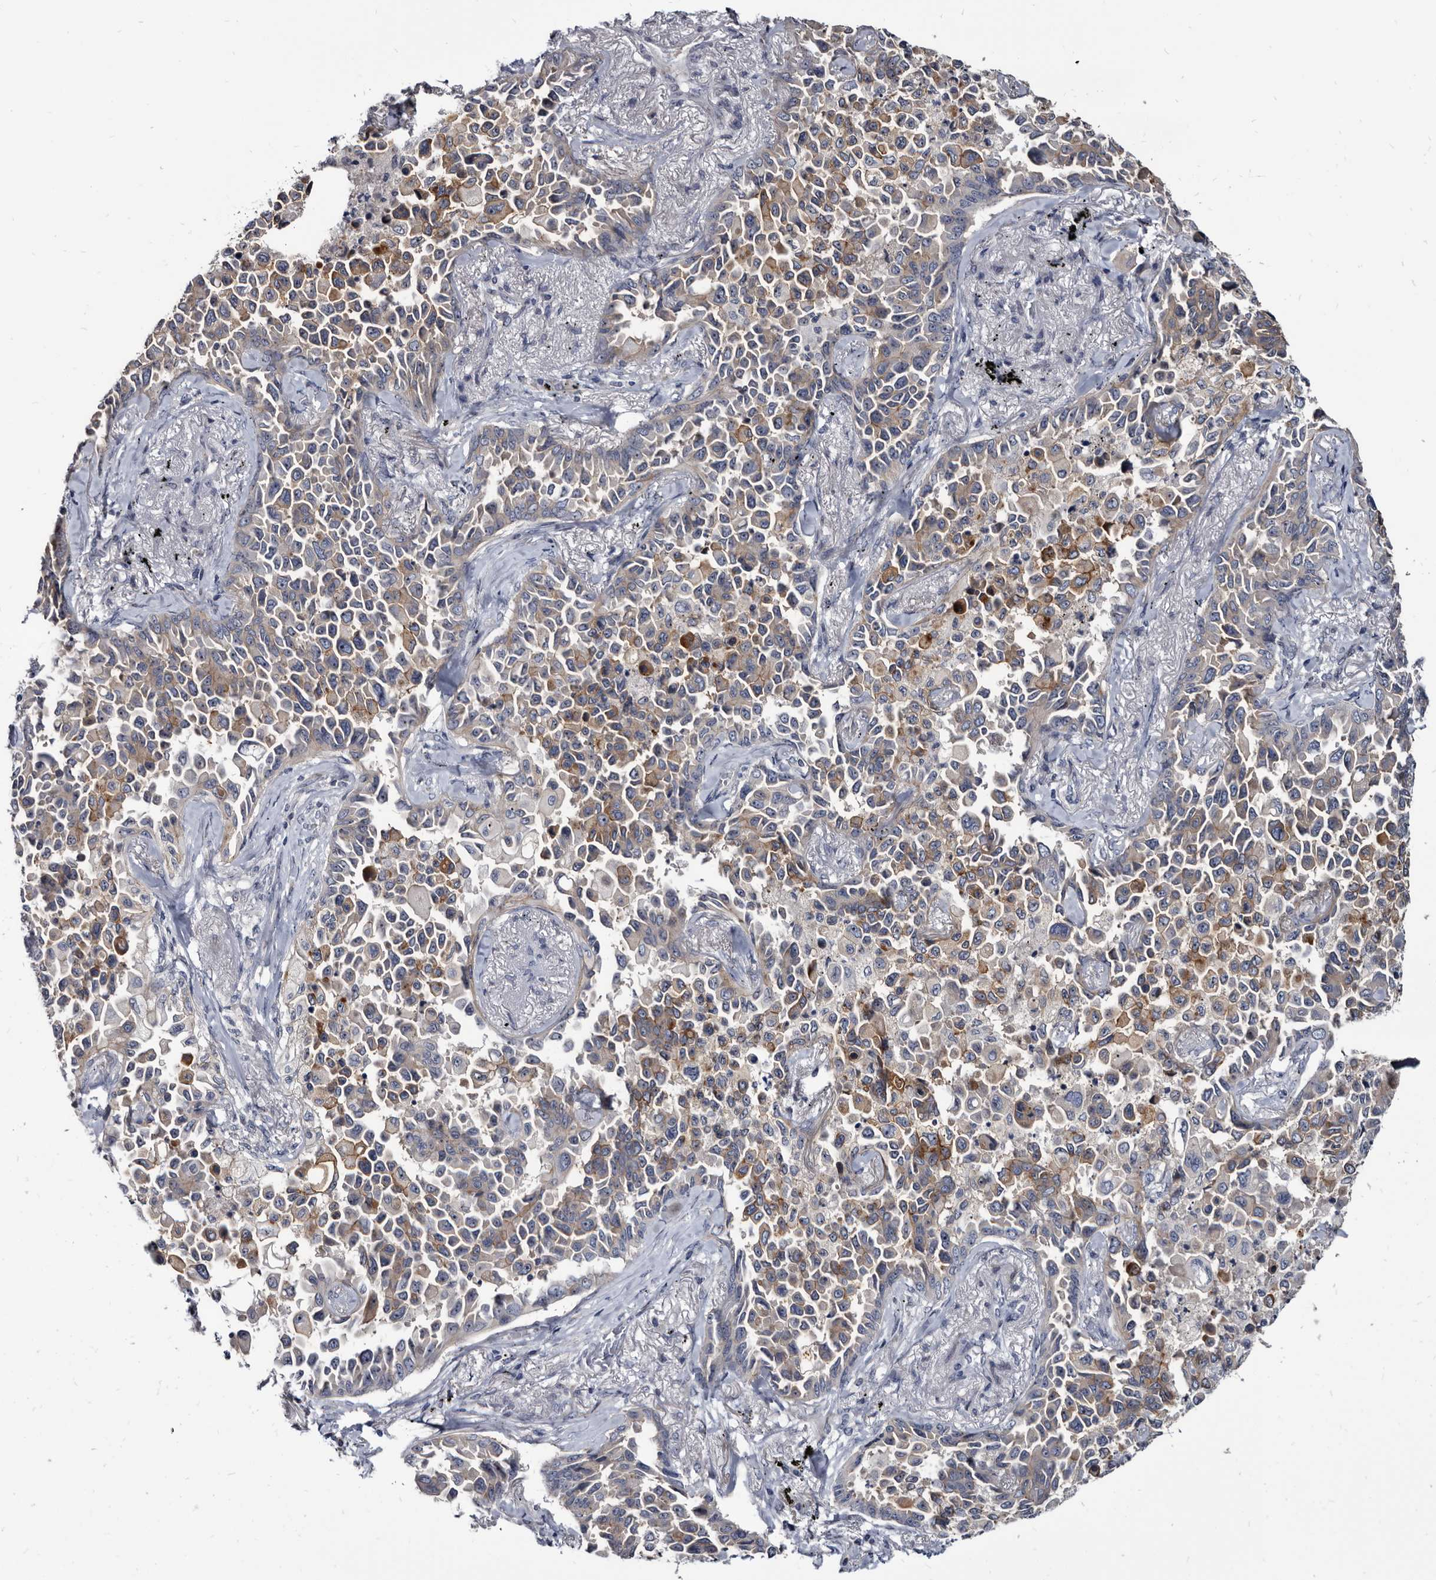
{"staining": {"intensity": "moderate", "quantity": "25%-75%", "location": "cytoplasmic/membranous"}, "tissue": "lung cancer", "cell_type": "Tumor cells", "image_type": "cancer", "snomed": [{"axis": "morphology", "description": "Adenocarcinoma, NOS"}, {"axis": "topography", "description": "Lung"}], "caption": "Human adenocarcinoma (lung) stained for a protein (brown) exhibits moderate cytoplasmic/membranous positive staining in about 25%-75% of tumor cells.", "gene": "PRSS8", "patient": {"sex": "female", "age": 67}}